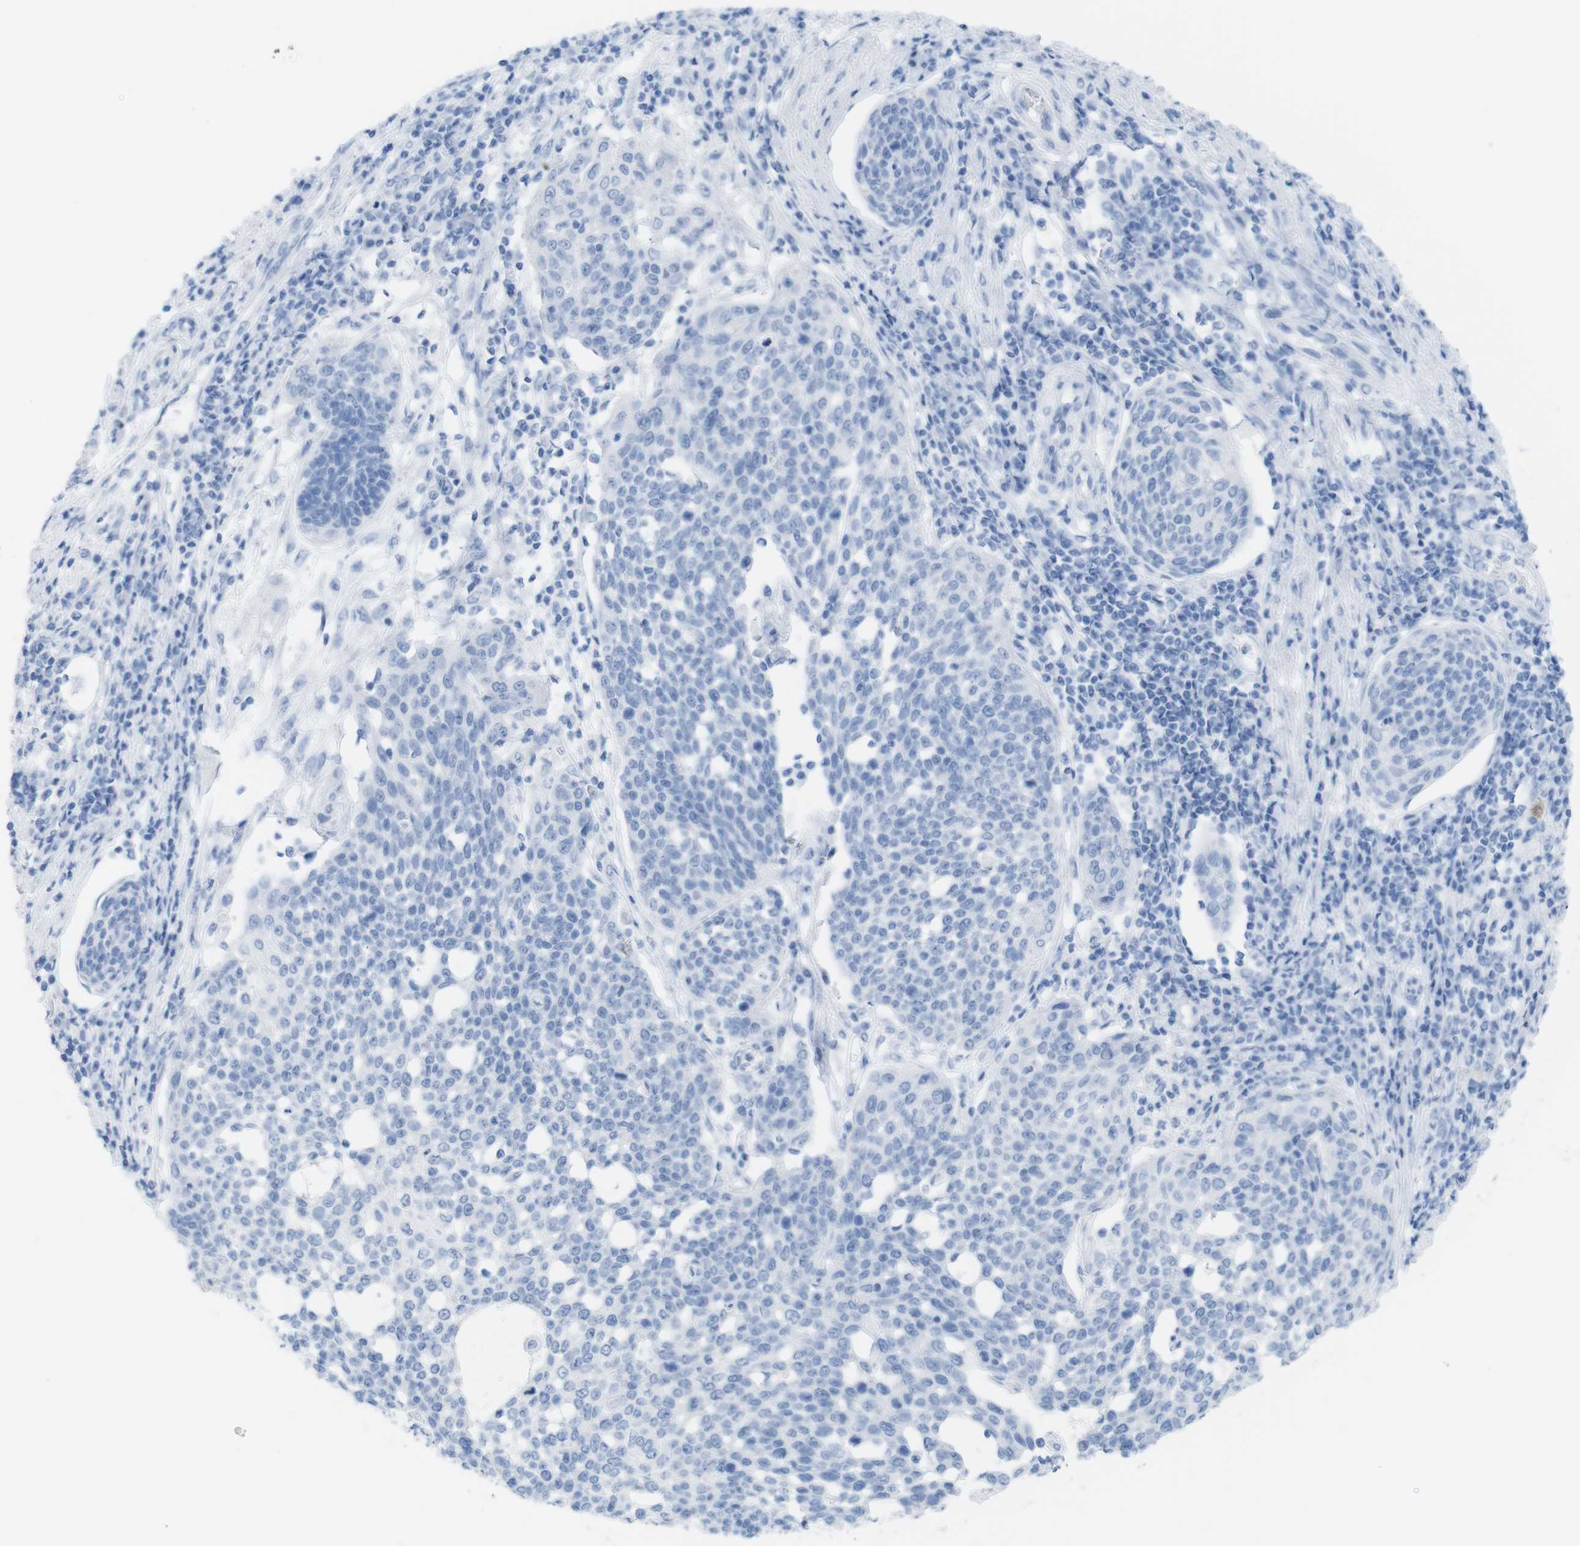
{"staining": {"intensity": "negative", "quantity": "none", "location": "none"}, "tissue": "cervical cancer", "cell_type": "Tumor cells", "image_type": "cancer", "snomed": [{"axis": "morphology", "description": "Squamous cell carcinoma, NOS"}, {"axis": "topography", "description": "Cervix"}], "caption": "DAB immunohistochemical staining of cervical cancer displays no significant expression in tumor cells.", "gene": "MYH7", "patient": {"sex": "female", "age": 34}}